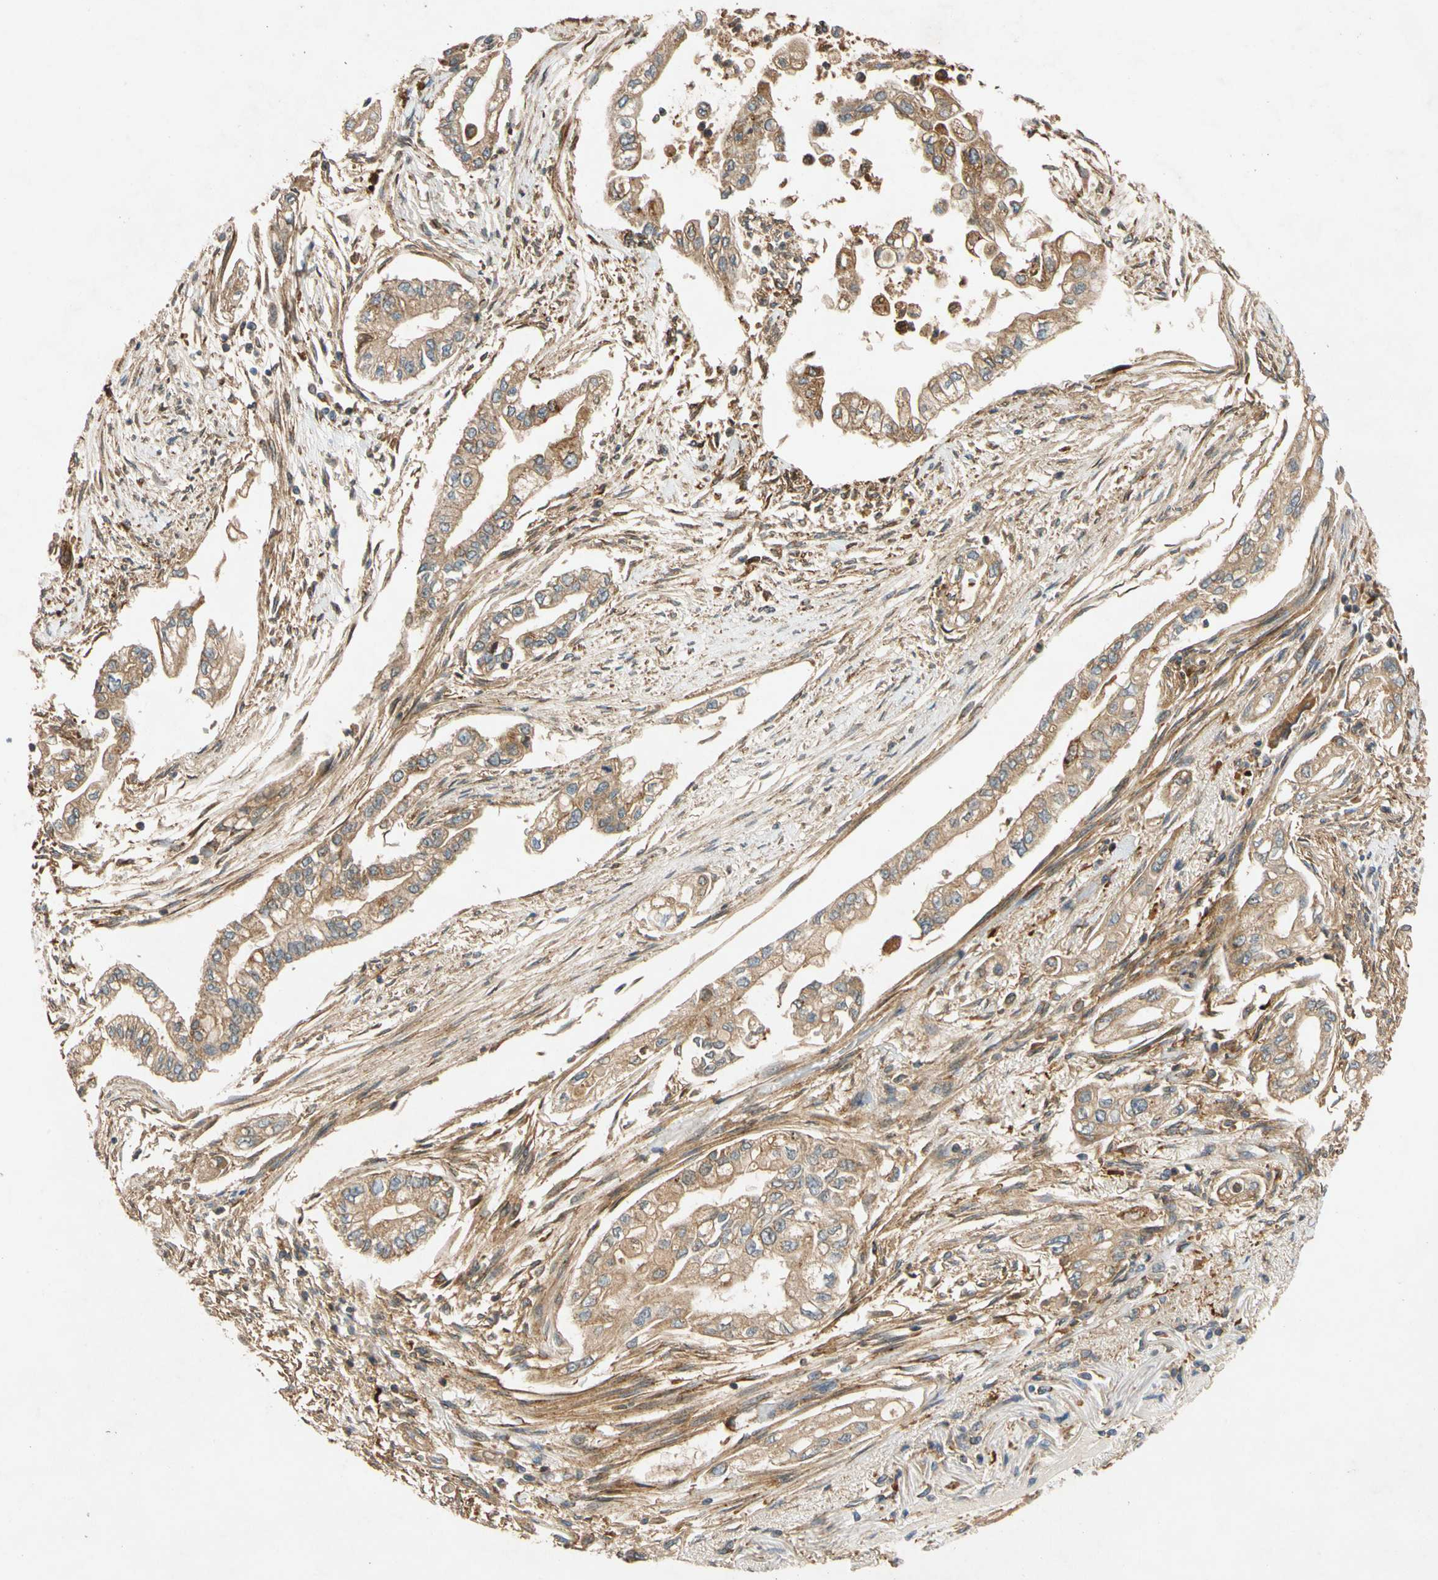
{"staining": {"intensity": "moderate", "quantity": ">75%", "location": "cytoplasmic/membranous"}, "tissue": "pancreatic cancer", "cell_type": "Tumor cells", "image_type": "cancer", "snomed": [{"axis": "morphology", "description": "Normal tissue, NOS"}, {"axis": "topography", "description": "Pancreas"}], "caption": "IHC of human pancreatic cancer exhibits medium levels of moderate cytoplasmic/membranous expression in about >75% of tumor cells.", "gene": "USP46", "patient": {"sex": "male", "age": 42}}